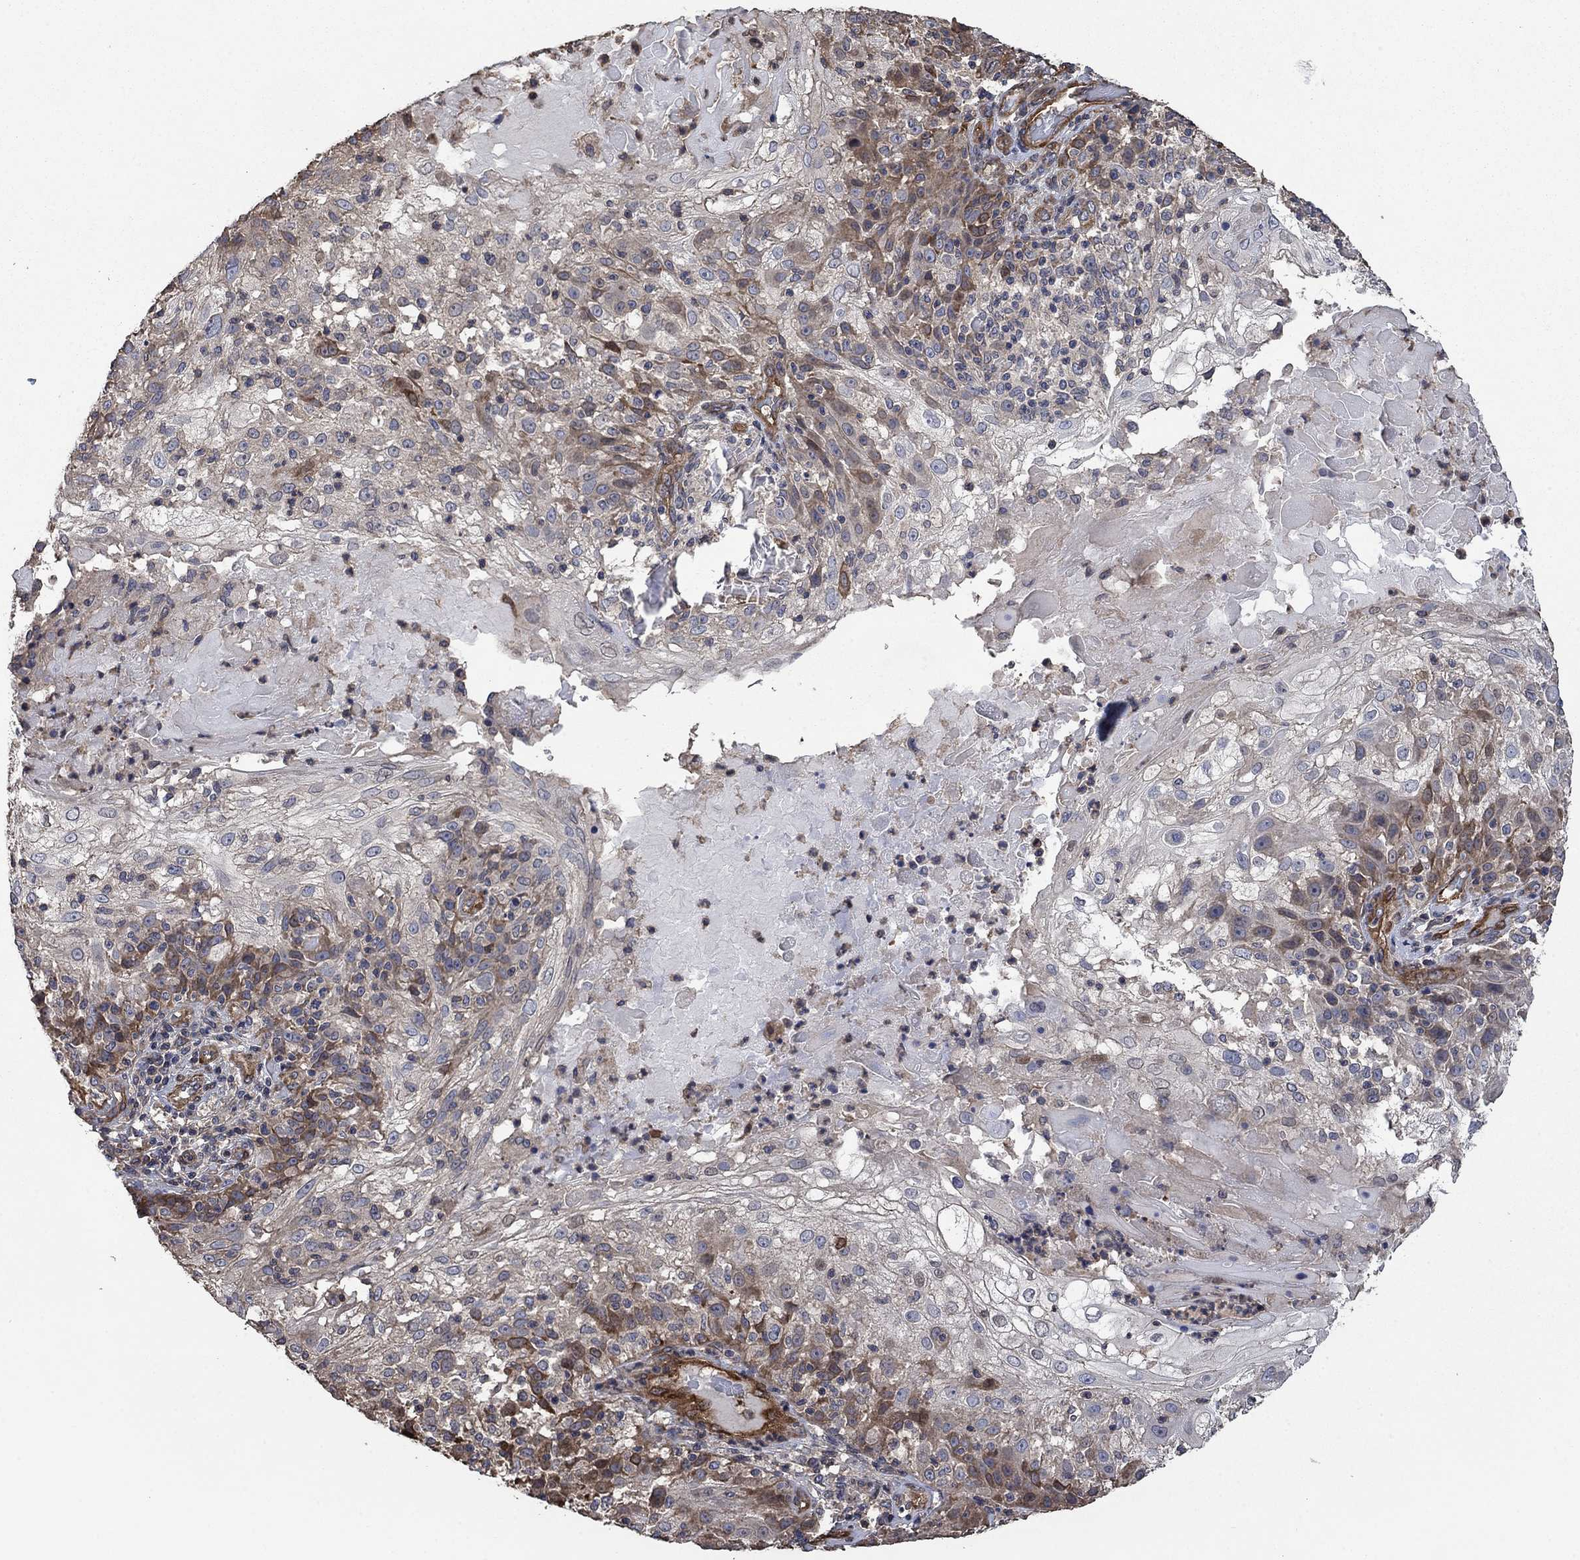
{"staining": {"intensity": "moderate", "quantity": "<25%", "location": "cytoplasmic/membranous"}, "tissue": "skin cancer", "cell_type": "Tumor cells", "image_type": "cancer", "snomed": [{"axis": "morphology", "description": "Normal tissue, NOS"}, {"axis": "morphology", "description": "Squamous cell carcinoma, NOS"}, {"axis": "topography", "description": "Skin"}], "caption": "Skin cancer stained for a protein (brown) reveals moderate cytoplasmic/membranous positive expression in approximately <25% of tumor cells.", "gene": "PDE3A", "patient": {"sex": "female", "age": 83}}